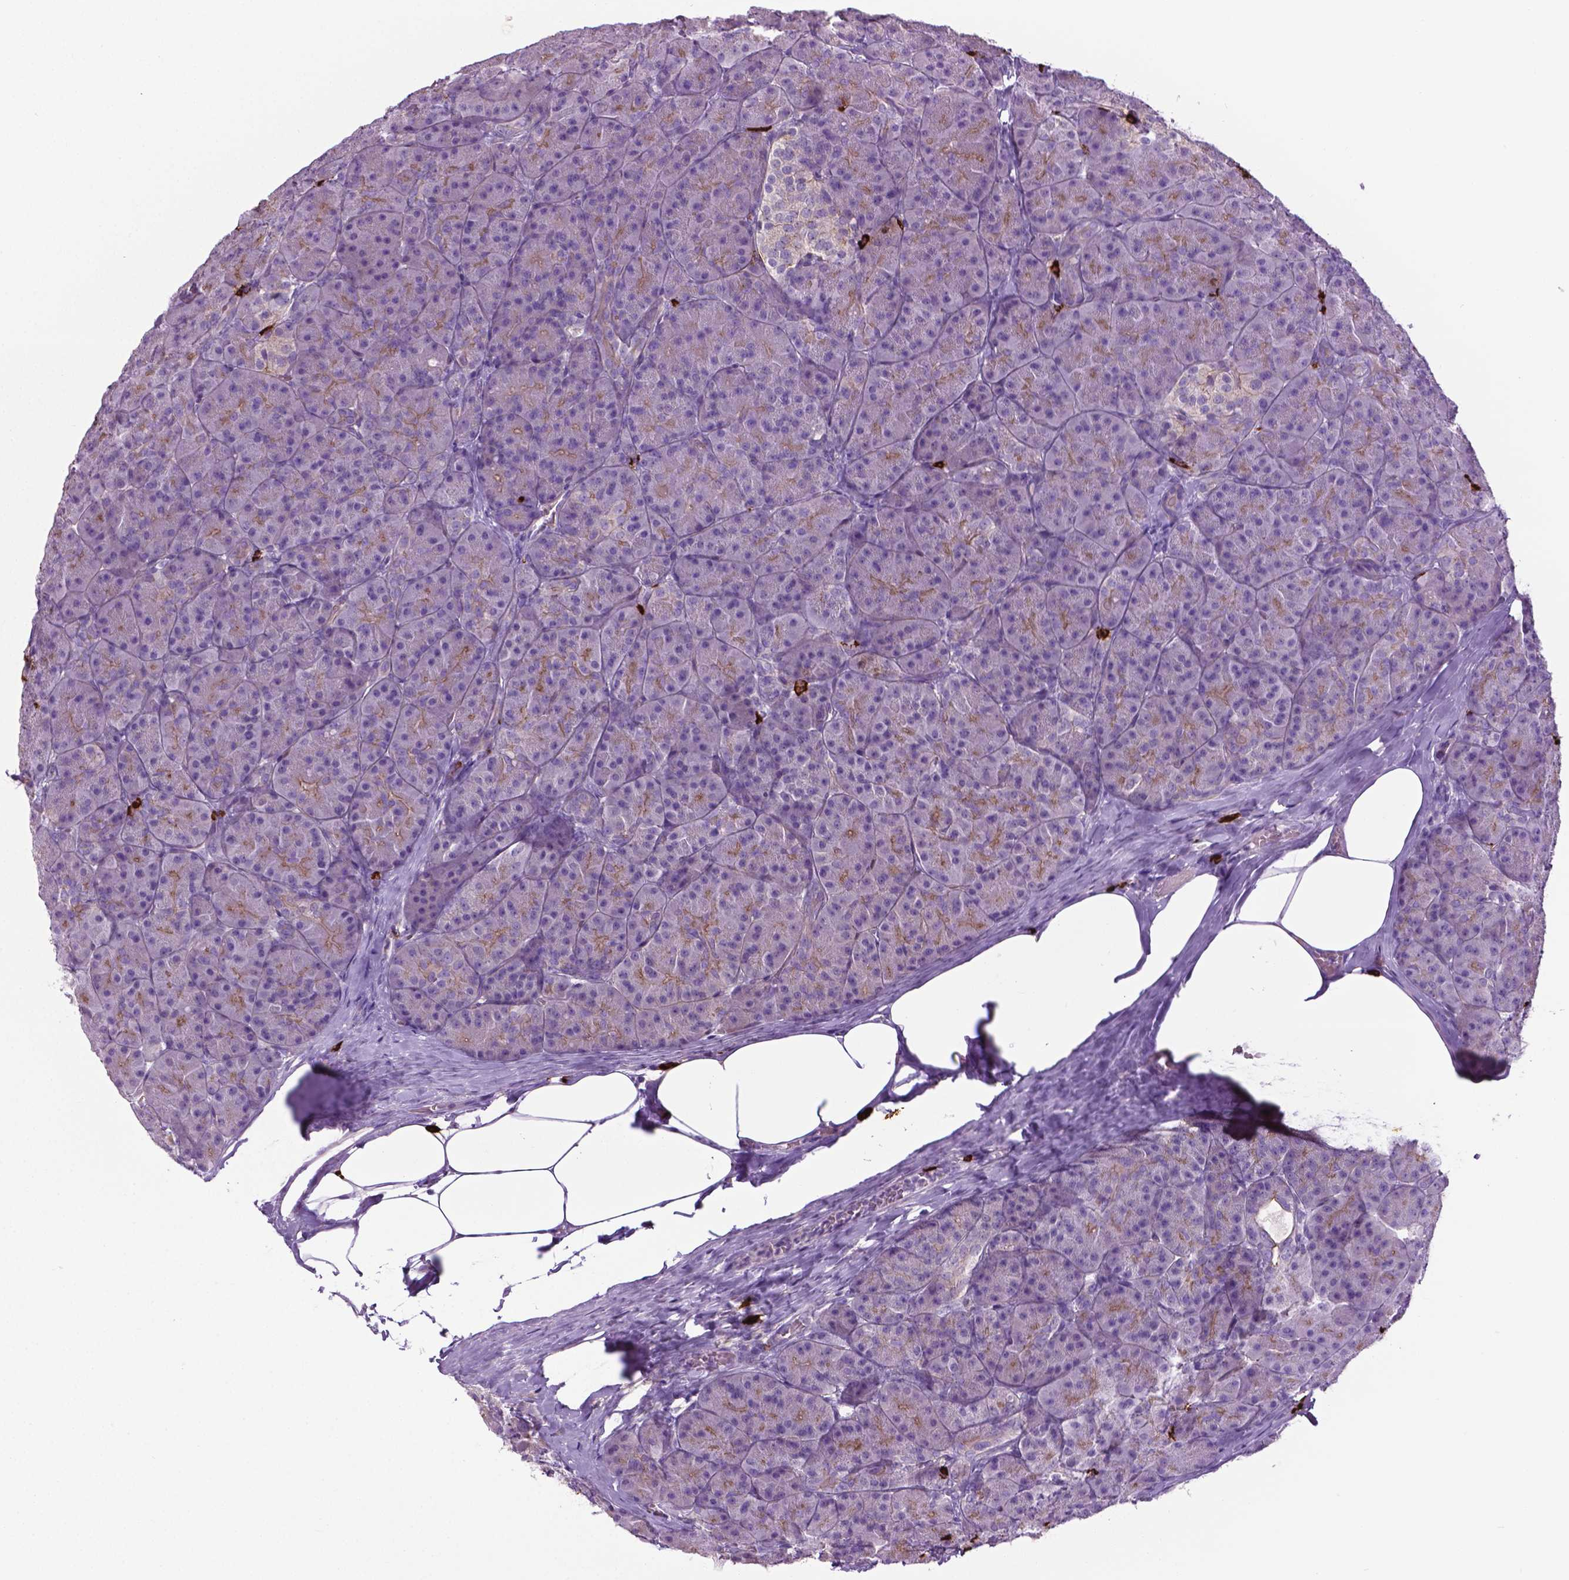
{"staining": {"intensity": "weak", "quantity": "<25%", "location": "cytoplasmic/membranous"}, "tissue": "pancreas", "cell_type": "Exocrine glandular cells", "image_type": "normal", "snomed": [{"axis": "morphology", "description": "Normal tissue, NOS"}, {"axis": "topography", "description": "Pancreas"}], "caption": "Pancreas was stained to show a protein in brown. There is no significant staining in exocrine glandular cells.", "gene": "SPECC1L", "patient": {"sex": "male", "age": 57}}